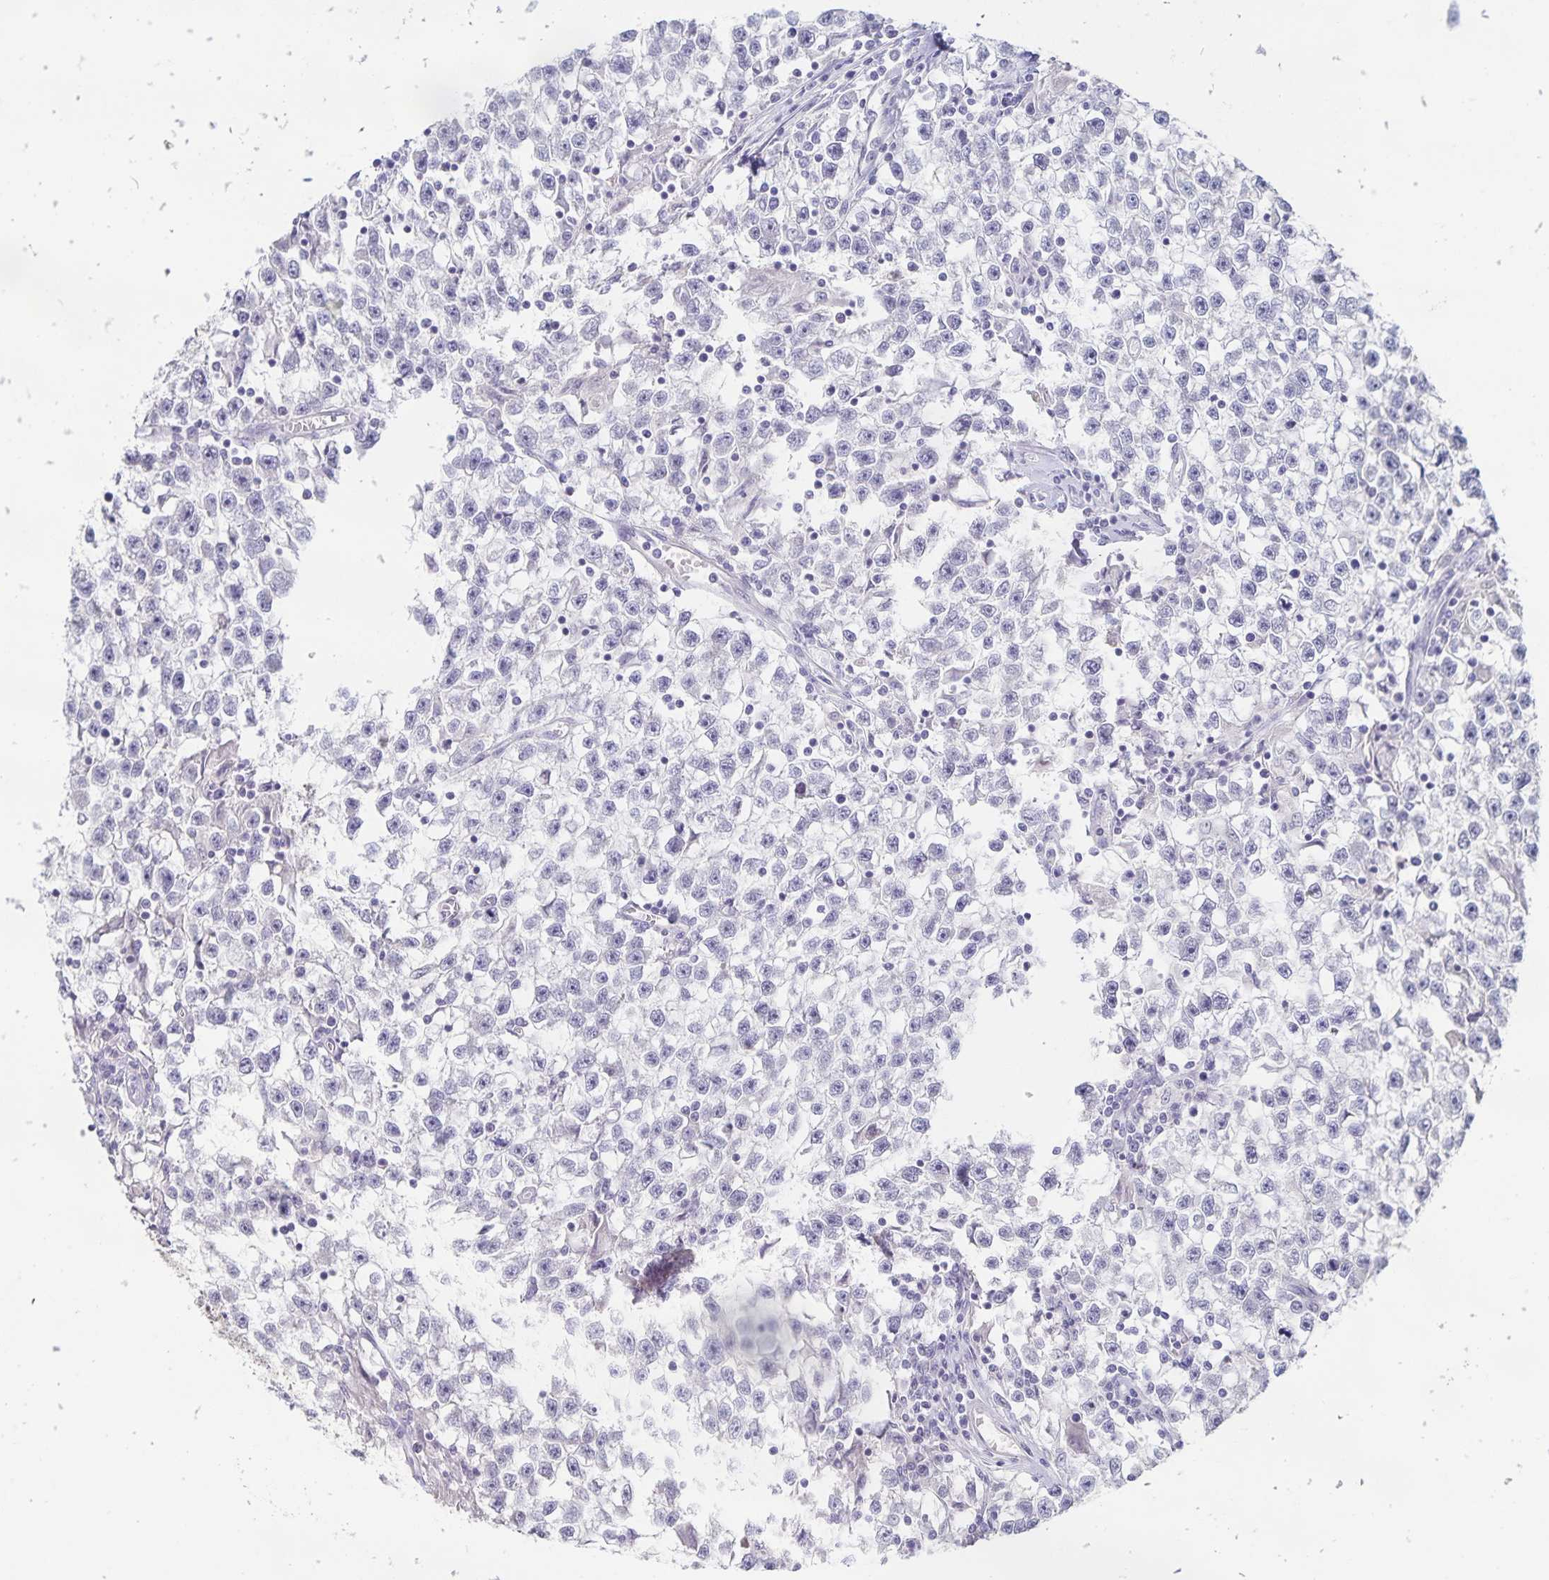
{"staining": {"intensity": "negative", "quantity": "none", "location": "none"}, "tissue": "testis cancer", "cell_type": "Tumor cells", "image_type": "cancer", "snomed": [{"axis": "morphology", "description": "Seminoma, NOS"}, {"axis": "topography", "description": "Testis"}], "caption": "Human testis cancer (seminoma) stained for a protein using immunohistochemistry reveals no positivity in tumor cells.", "gene": "INSL5", "patient": {"sex": "male", "age": 31}}